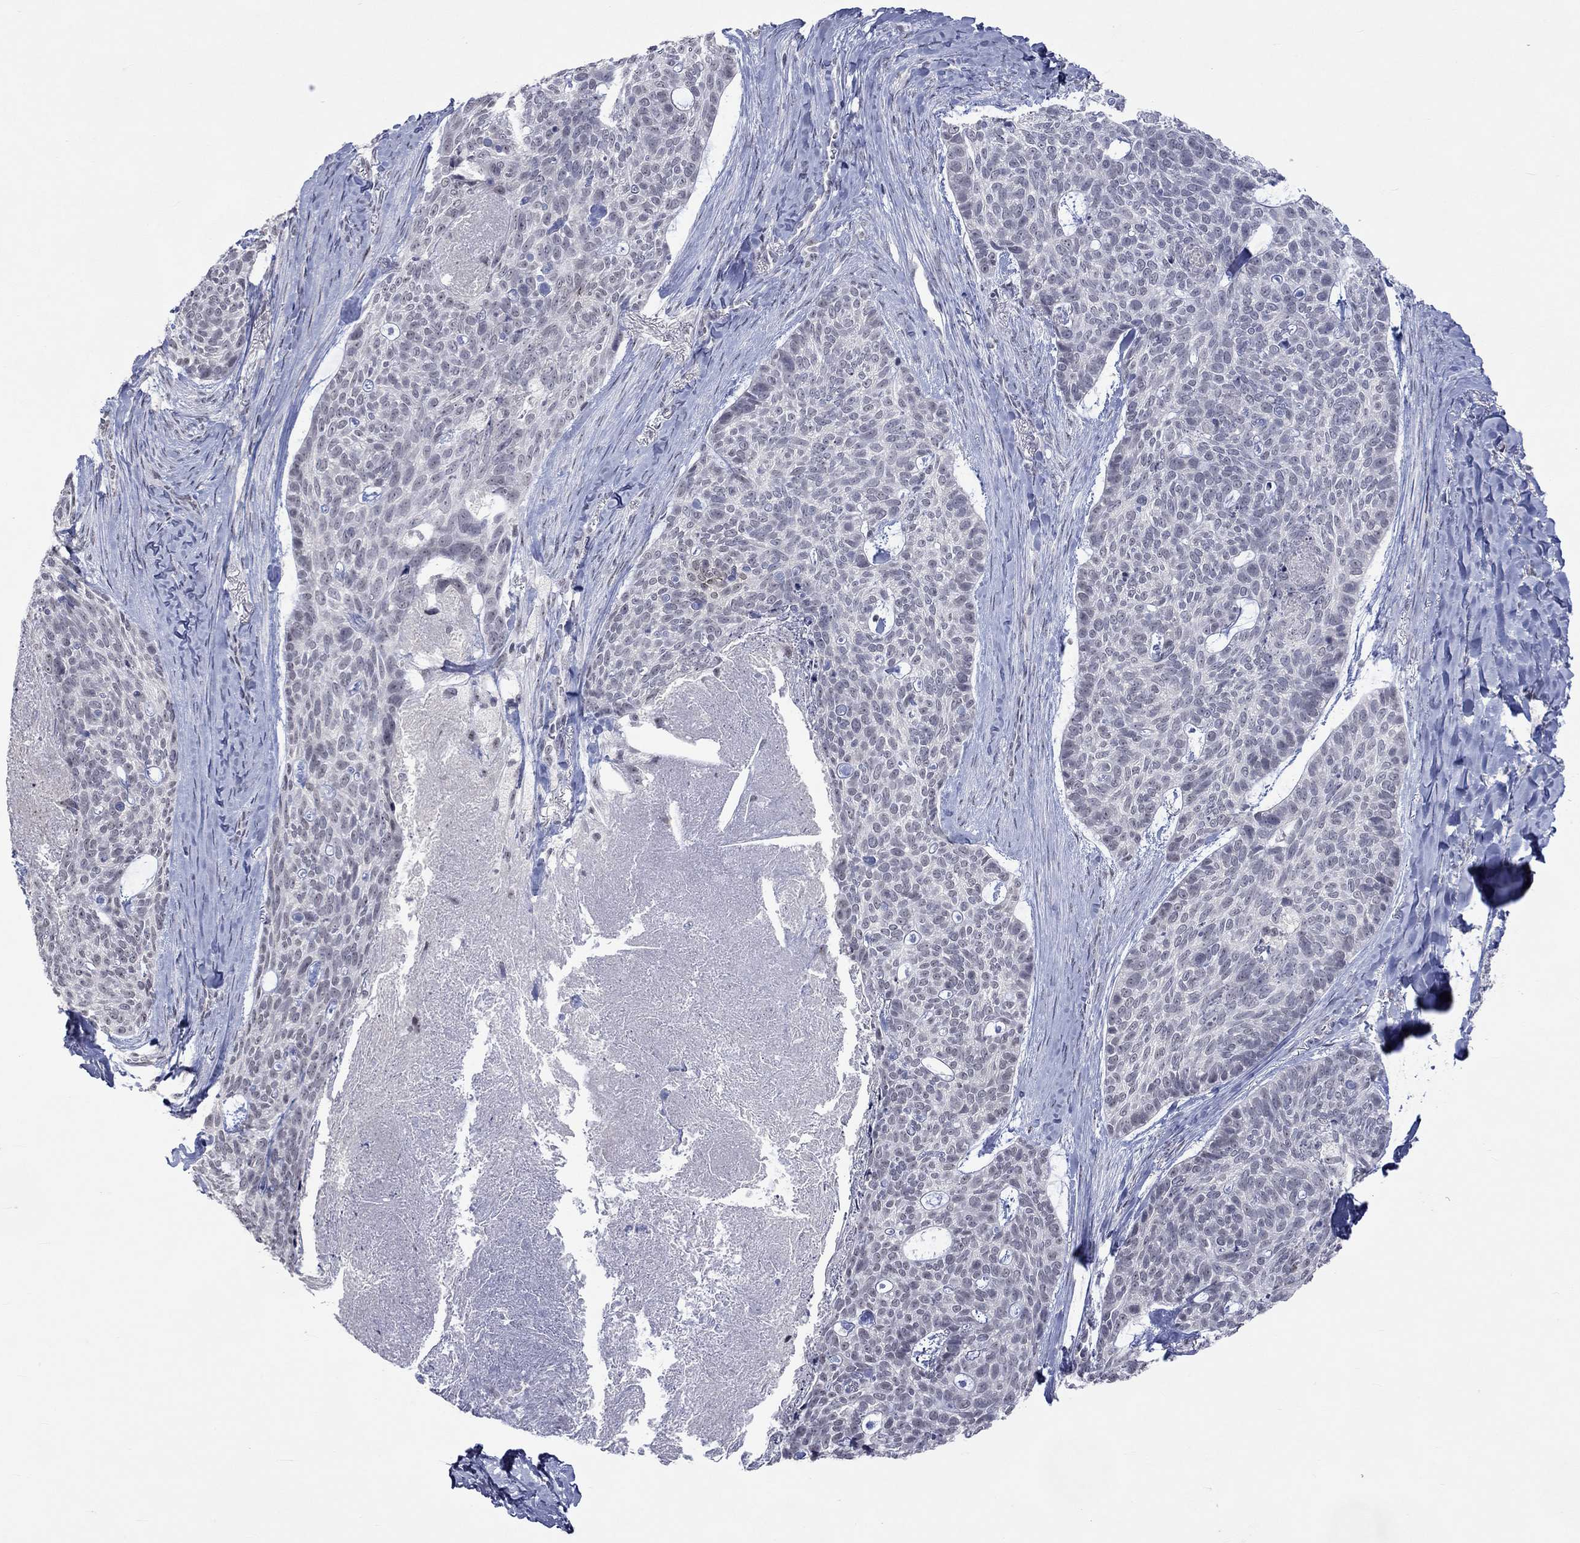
{"staining": {"intensity": "negative", "quantity": "none", "location": "none"}, "tissue": "skin cancer", "cell_type": "Tumor cells", "image_type": "cancer", "snomed": [{"axis": "morphology", "description": "Basal cell carcinoma"}, {"axis": "topography", "description": "Skin"}], "caption": "An immunohistochemistry (IHC) histopathology image of skin basal cell carcinoma is shown. There is no staining in tumor cells of skin basal cell carcinoma.", "gene": "TMEM143", "patient": {"sex": "female", "age": 69}}